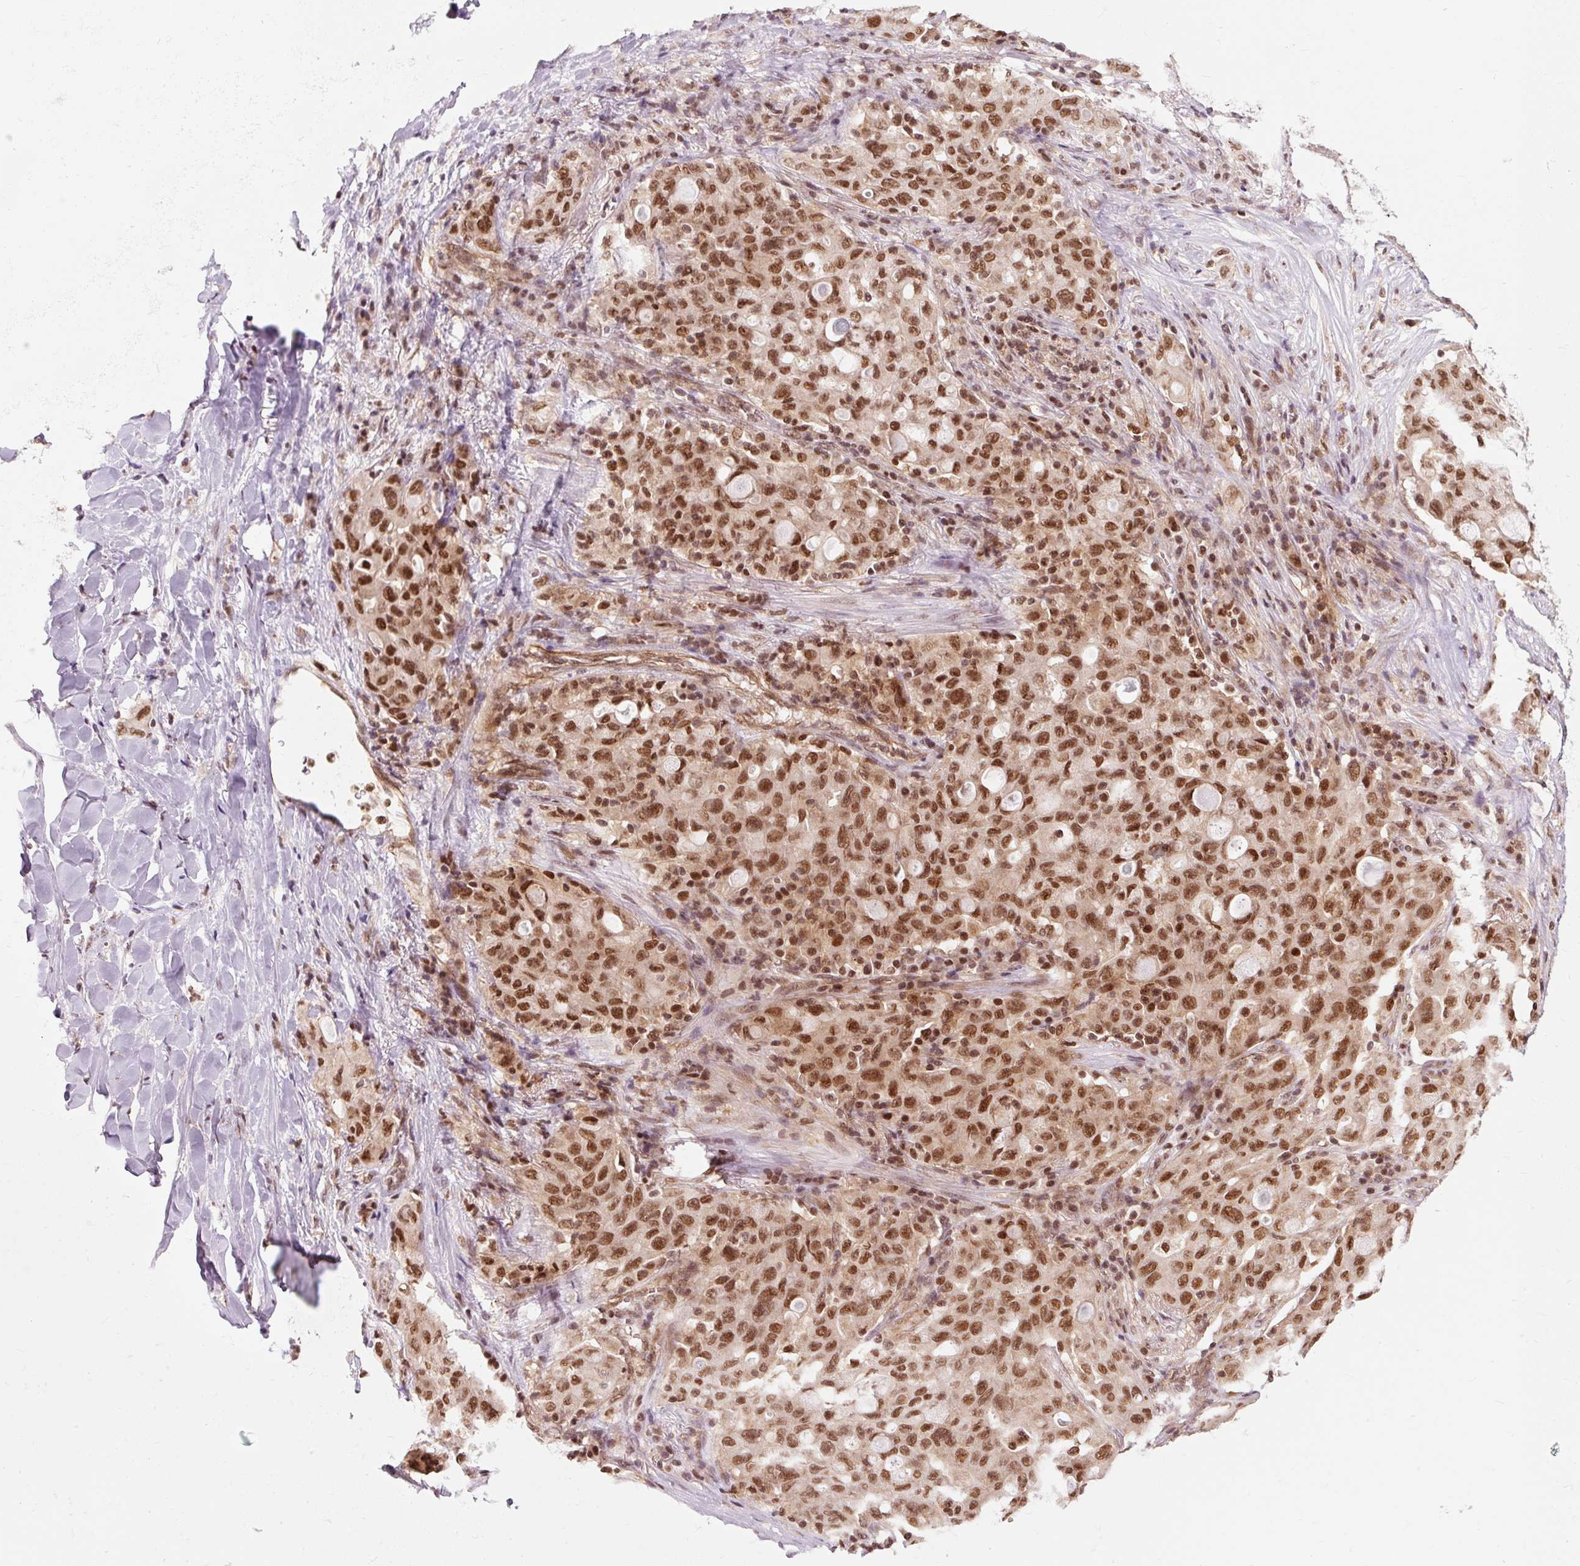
{"staining": {"intensity": "moderate", "quantity": ">75%", "location": "nuclear"}, "tissue": "lung cancer", "cell_type": "Tumor cells", "image_type": "cancer", "snomed": [{"axis": "morphology", "description": "Adenocarcinoma, NOS"}, {"axis": "topography", "description": "Lung"}], "caption": "The micrograph shows a brown stain indicating the presence of a protein in the nuclear of tumor cells in lung cancer (adenocarcinoma).", "gene": "CSTF1", "patient": {"sex": "female", "age": 44}}